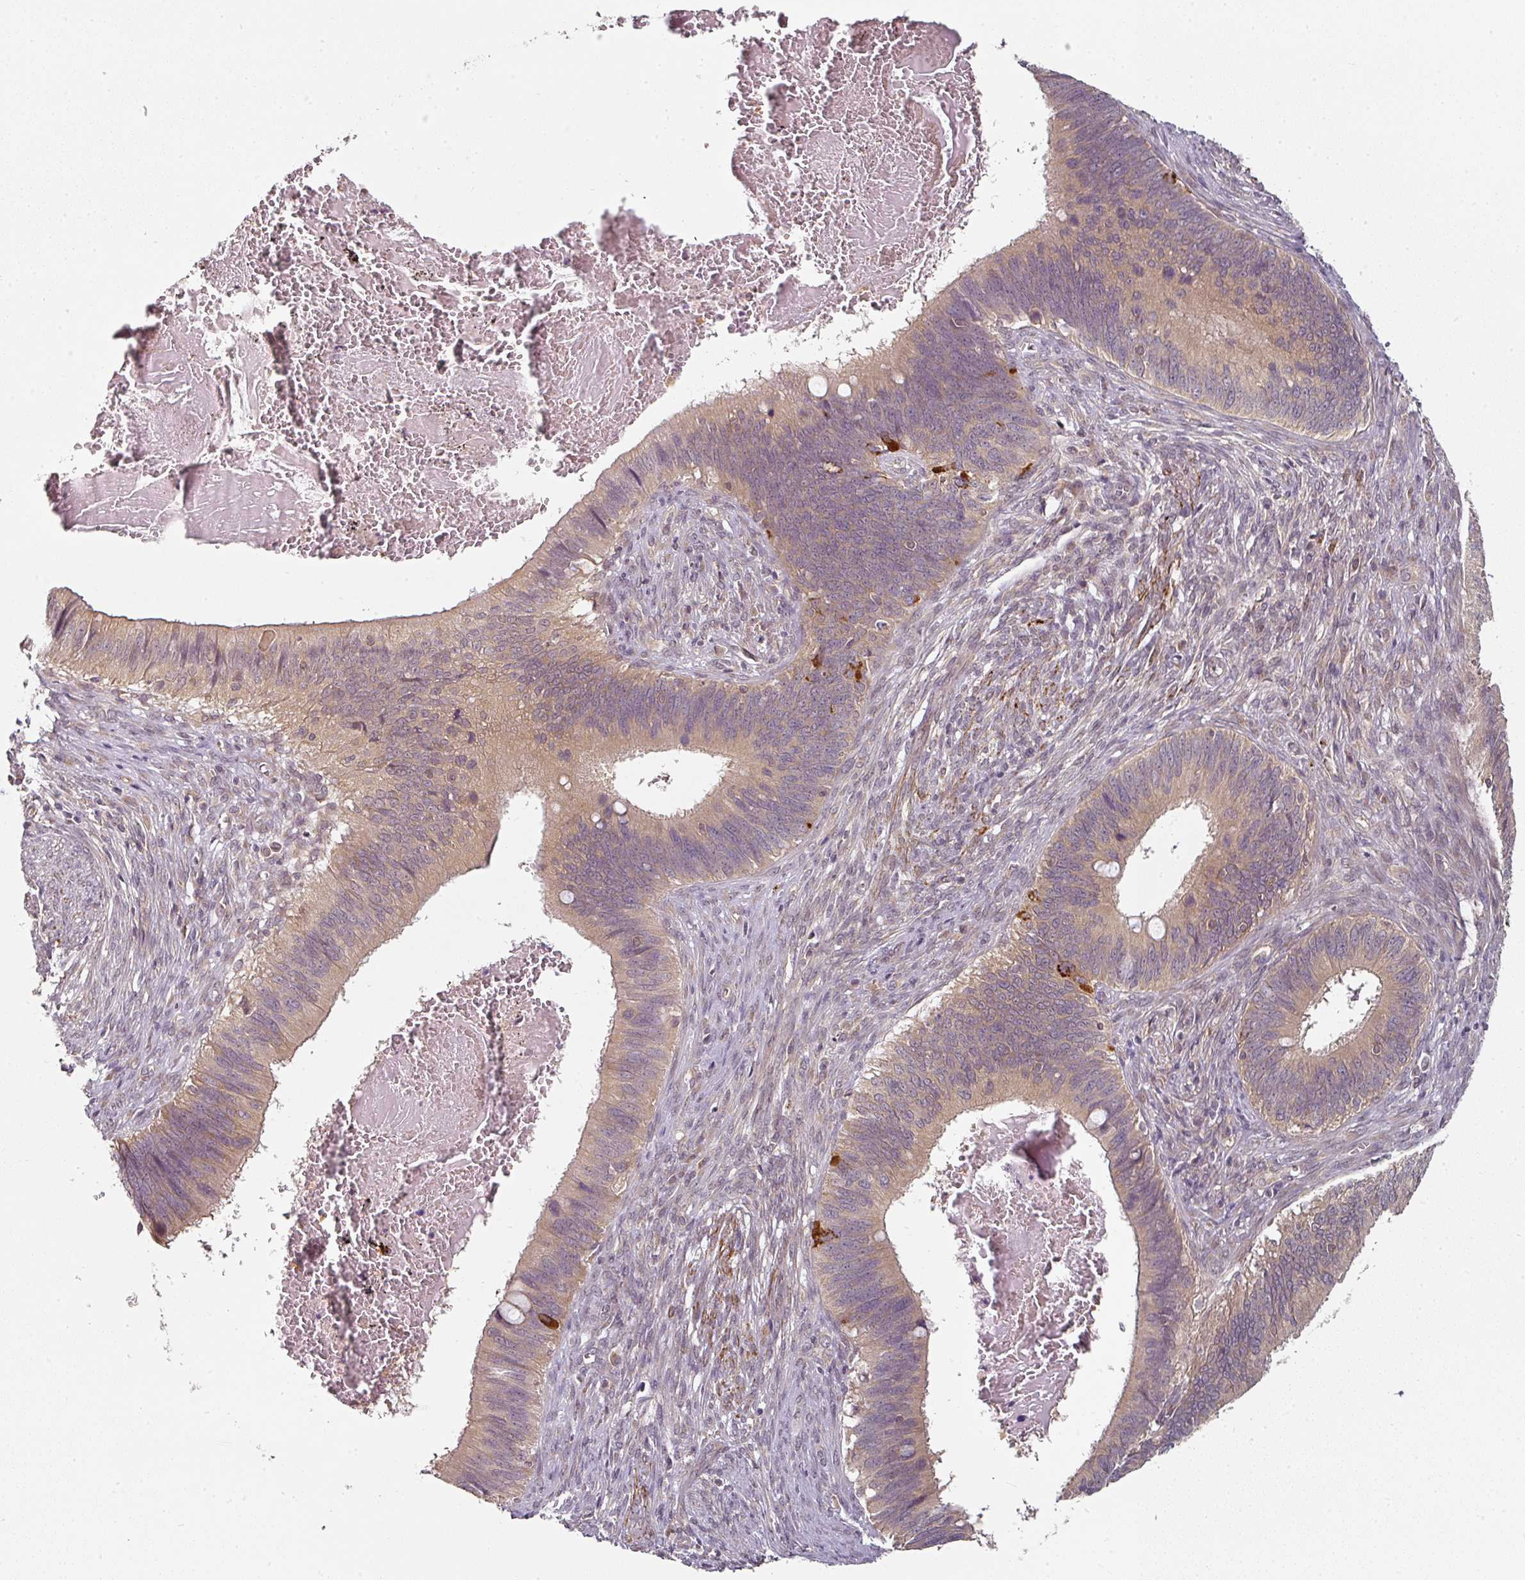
{"staining": {"intensity": "weak", "quantity": ">75%", "location": "cytoplasmic/membranous"}, "tissue": "cervical cancer", "cell_type": "Tumor cells", "image_type": "cancer", "snomed": [{"axis": "morphology", "description": "Adenocarcinoma, NOS"}, {"axis": "topography", "description": "Cervix"}], "caption": "An immunohistochemistry image of neoplastic tissue is shown. Protein staining in brown shows weak cytoplasmic/membranous positivity in cervical adenocarcinoma within tumor cells.", "gene": "MAP2K2", "patient": {"sex": "female", "age": 42}}